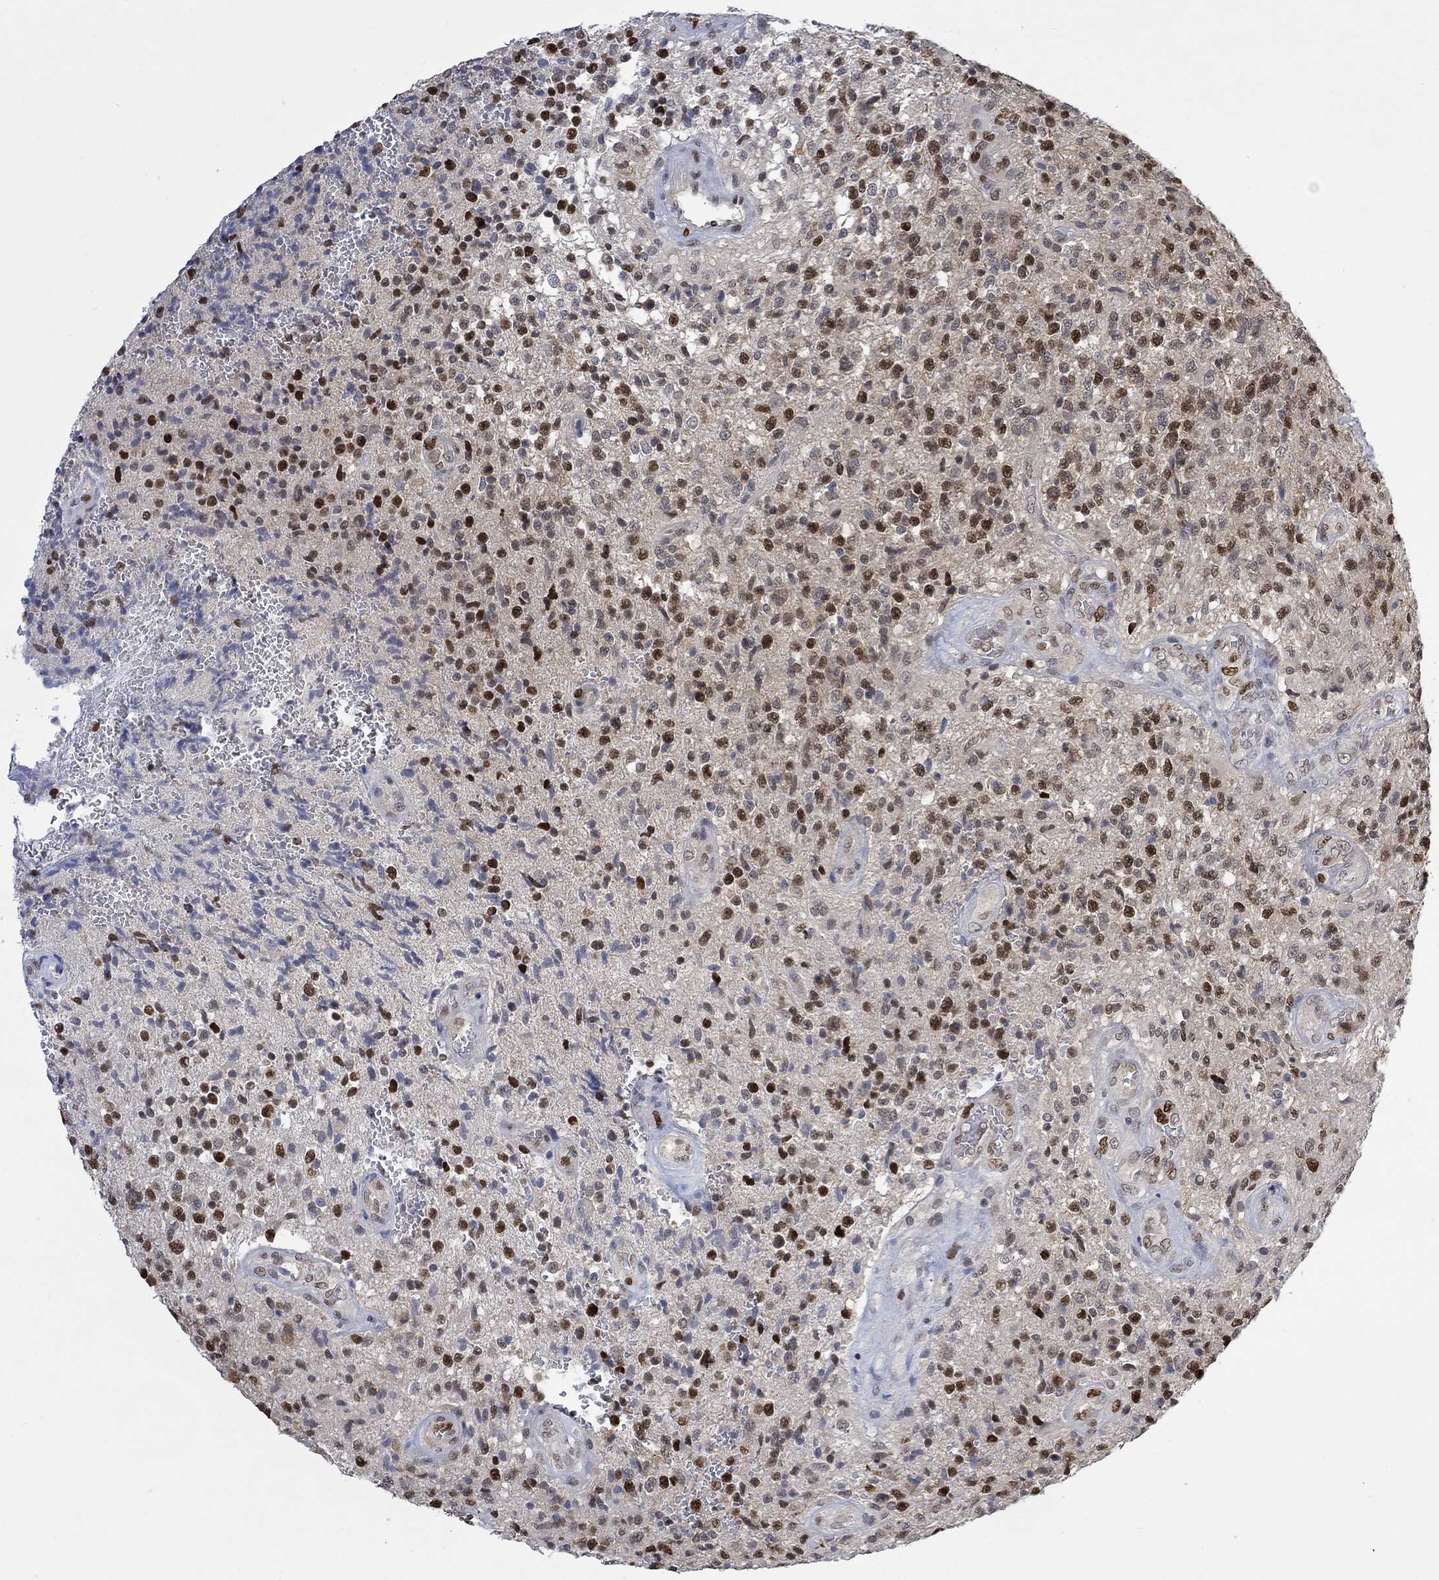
{"staining": {"intensity": "strong", "quantity": "<25%", "location": "nuclear"}, "tissue": "glioma", "cell_type": "Tumor cells", "image_type": "cancer", "snomed": [{"axis": "morphology", "description": "Glioma, malignant, High grade"}, {"axis": "topography", "description": "Brain"}], "caption": "Immunohistochemistry histopathology image of neoplastic tissue: human glioma stained using immunohistochemistry reveals medium levels of strong protein expression localized specifically in the nuclear of tumor cells, appearing as a nuclear brown color.", "gene": "RAD54L2", "patient": {"sex": "male", "age": 56}}